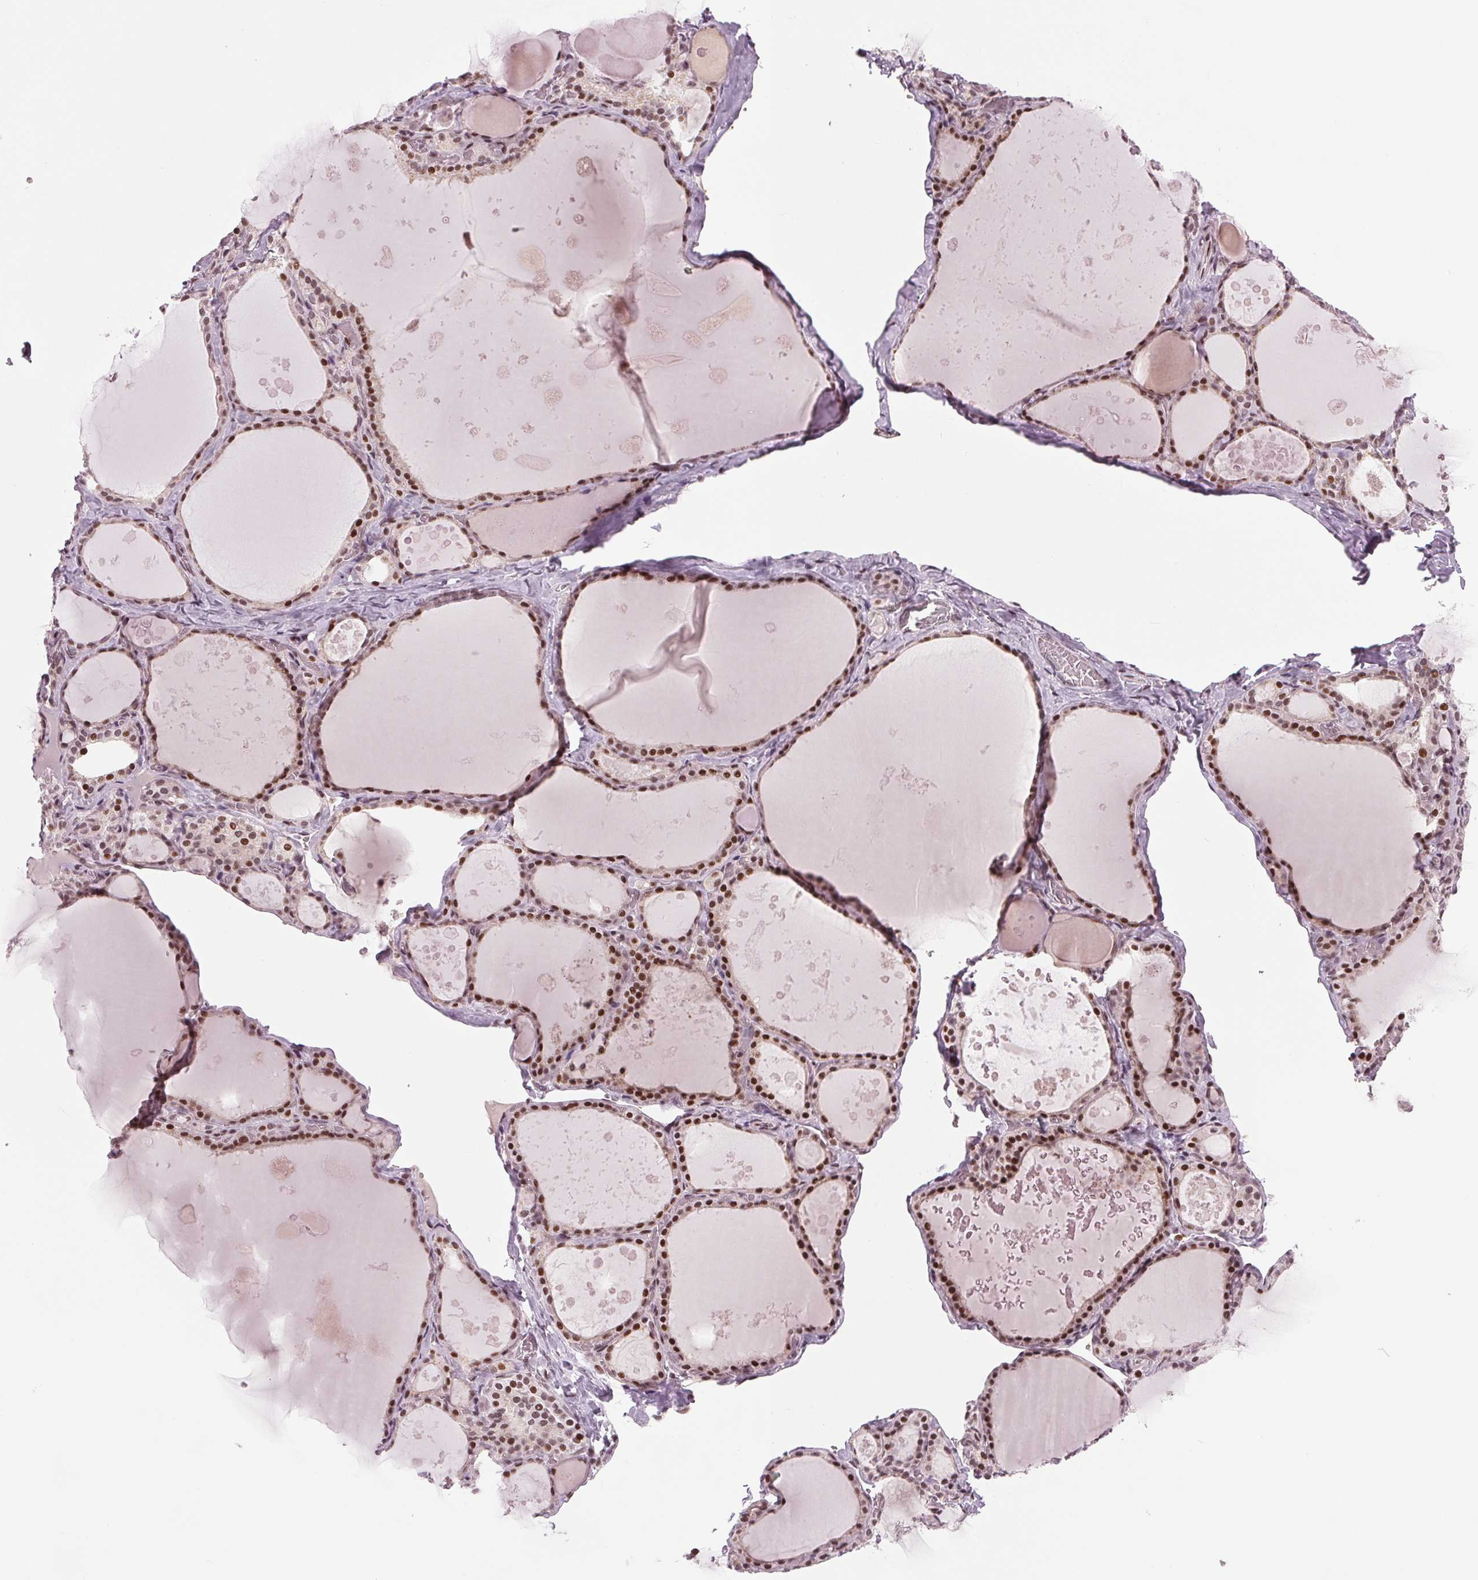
{"staining": {"intensity": "strong", "quantity": ">75%", "location": "nuclear"}, "tissue": "thyroid gland", "cell_type": "Glandular cells", "image_type": "normal", "snomed": [{"axis": "morphology", "description": "Normal tissue, NOS"}, {"axis": "topography", "description": "Thyroid gland"}], "caption": "This image exhibits immunohistochemistry (IHC) staining of benign human thyroid gland, with high strong nuclear expression in about >75% of glandular cells.", "gene": "TTC34", "patient": {"sex": "male", "age": 56}}